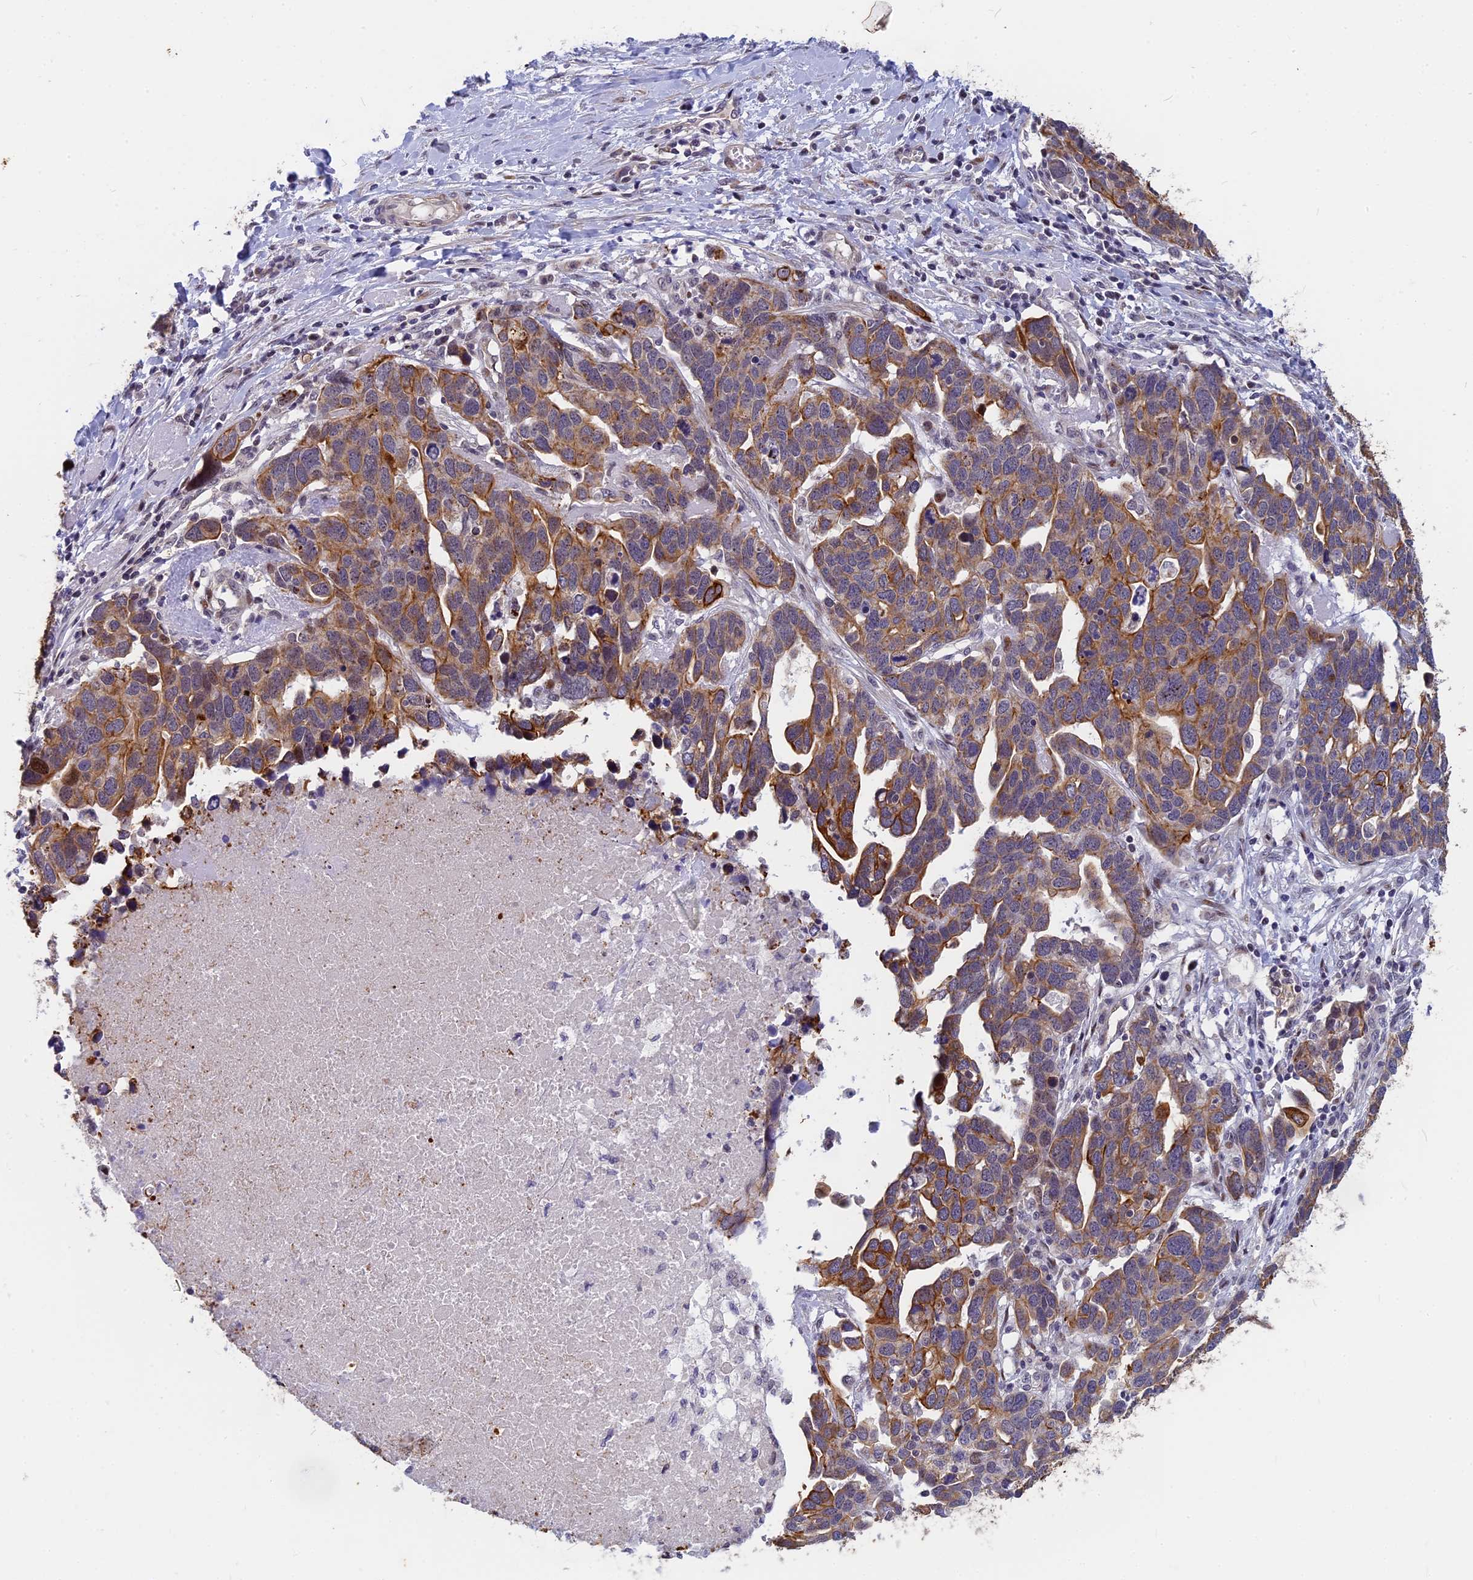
{"staining": {"intensity": "moderate", "quantity": ">75%", "location": "cytoplasmic/membranous"}, "tissue": "ovarian cancer", "cell_type": "Tumor cells", "image_type": "cancer", "snomed": [{"axis": "morphology", "description": "Cystadenocarcinoma, serous, NOS"}, {"axis": "topography", "description": "Ovary"}], "caption": "IHC image of neoplastic tissue: ovarian cancer stained using immunohistochemistry displays medium levels of moderate protein expression localized specifically in the cytoplasmic/membranous of tumor cells, appearing as a cytoplasmic/membranous brown color.", "gene": "ANKRD34B", "patient": {"sex": "female", "age": 54}}